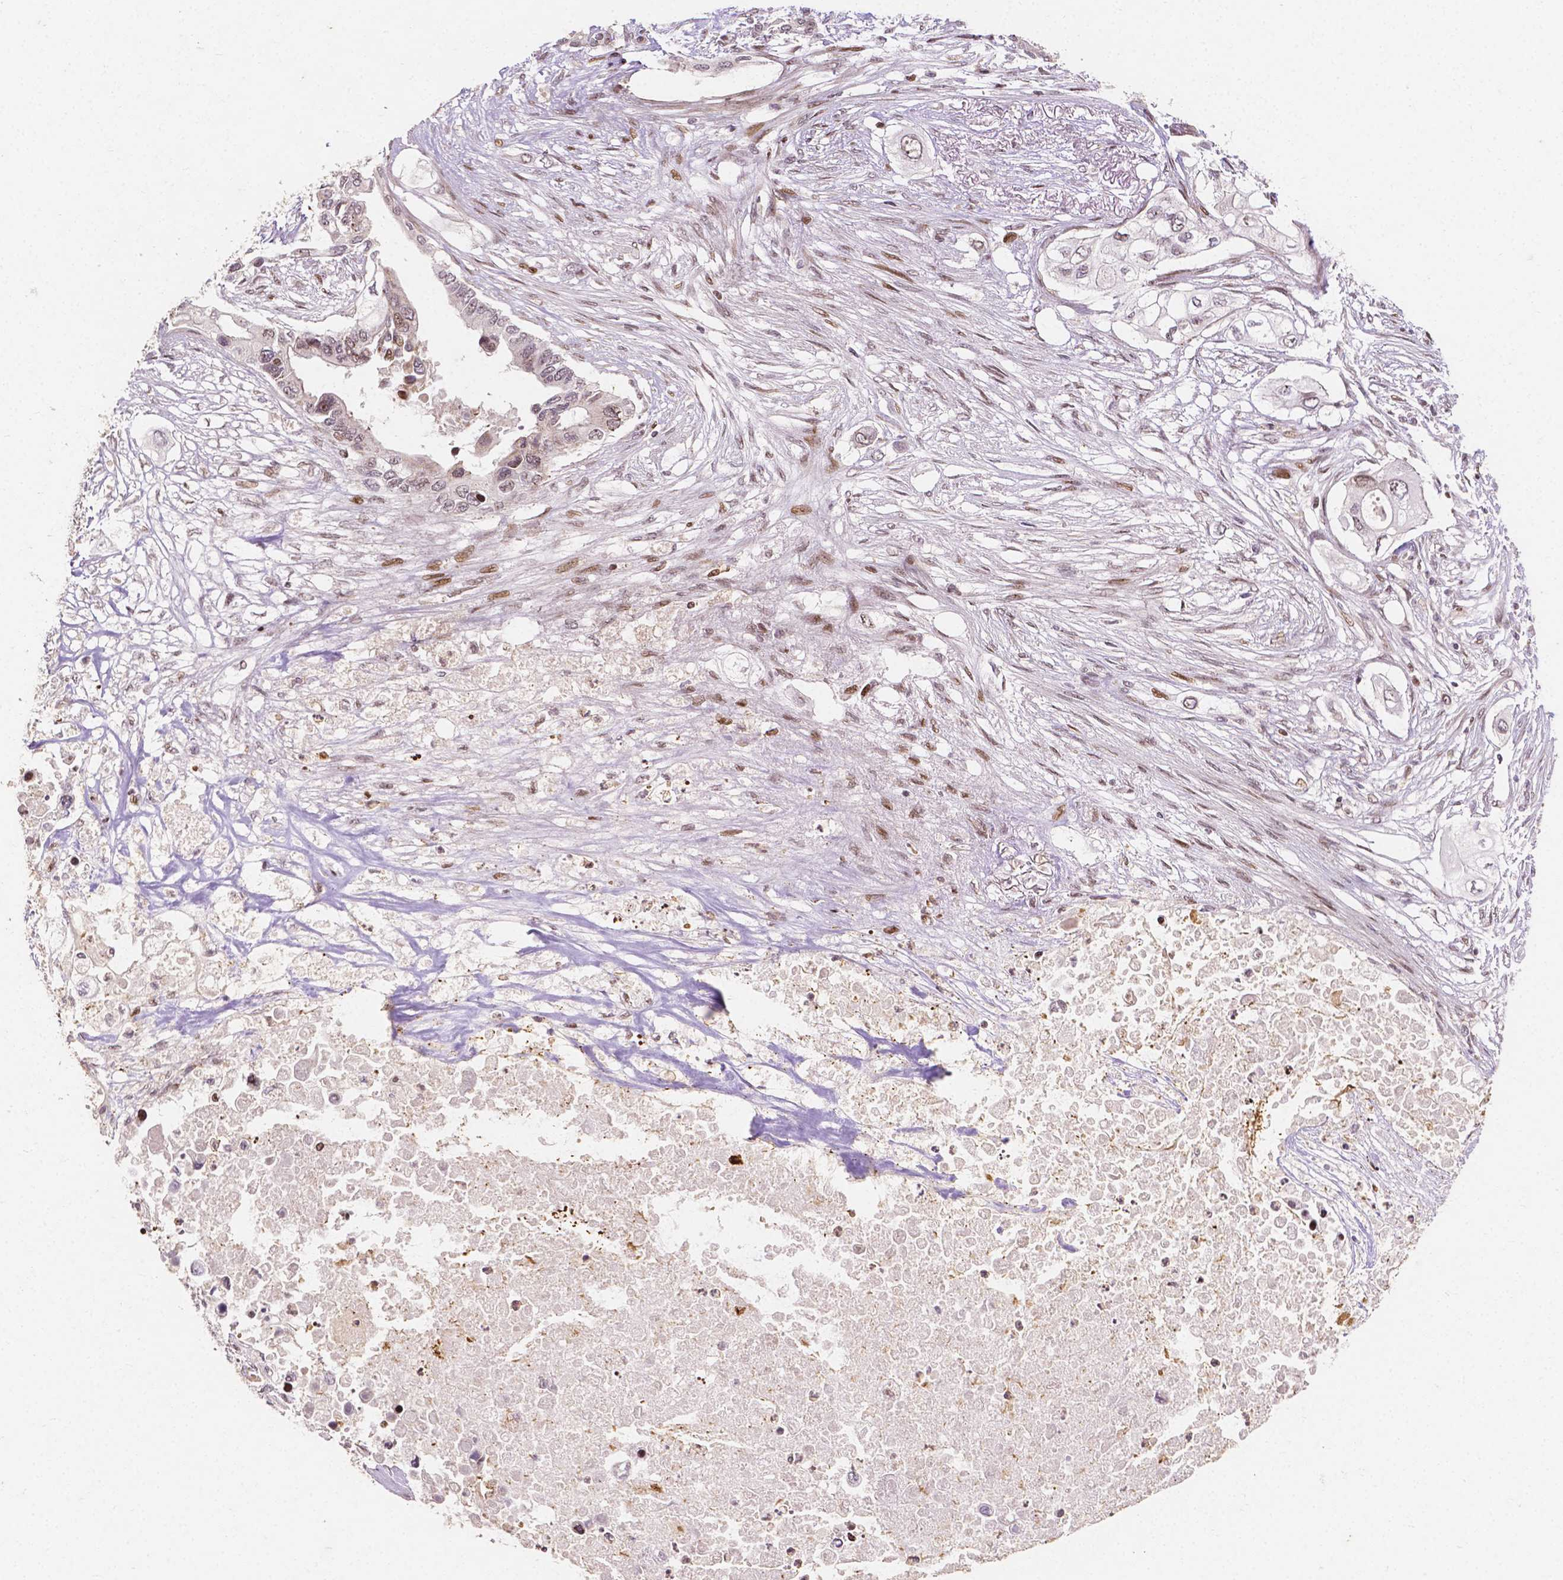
{"staining": {"intensity": "negative", "quantity": "none", "location": "none"}, "tissue": "pancreatic cancer", "cell_type": "Tumor cells", "image_type": "cancer", "snomed": [{"axis": "morphology", "description": "Adenocarcinoma, NOS"}, {"axis": "topography", "description": "Pancreas"}], "caption": "This is an IHC micrograph of human pancreatic adenocarcinoma. There is no positivity in tumor cells.", "gene": "PTPN18", "patient": {"sex": "female", "age": 63}}